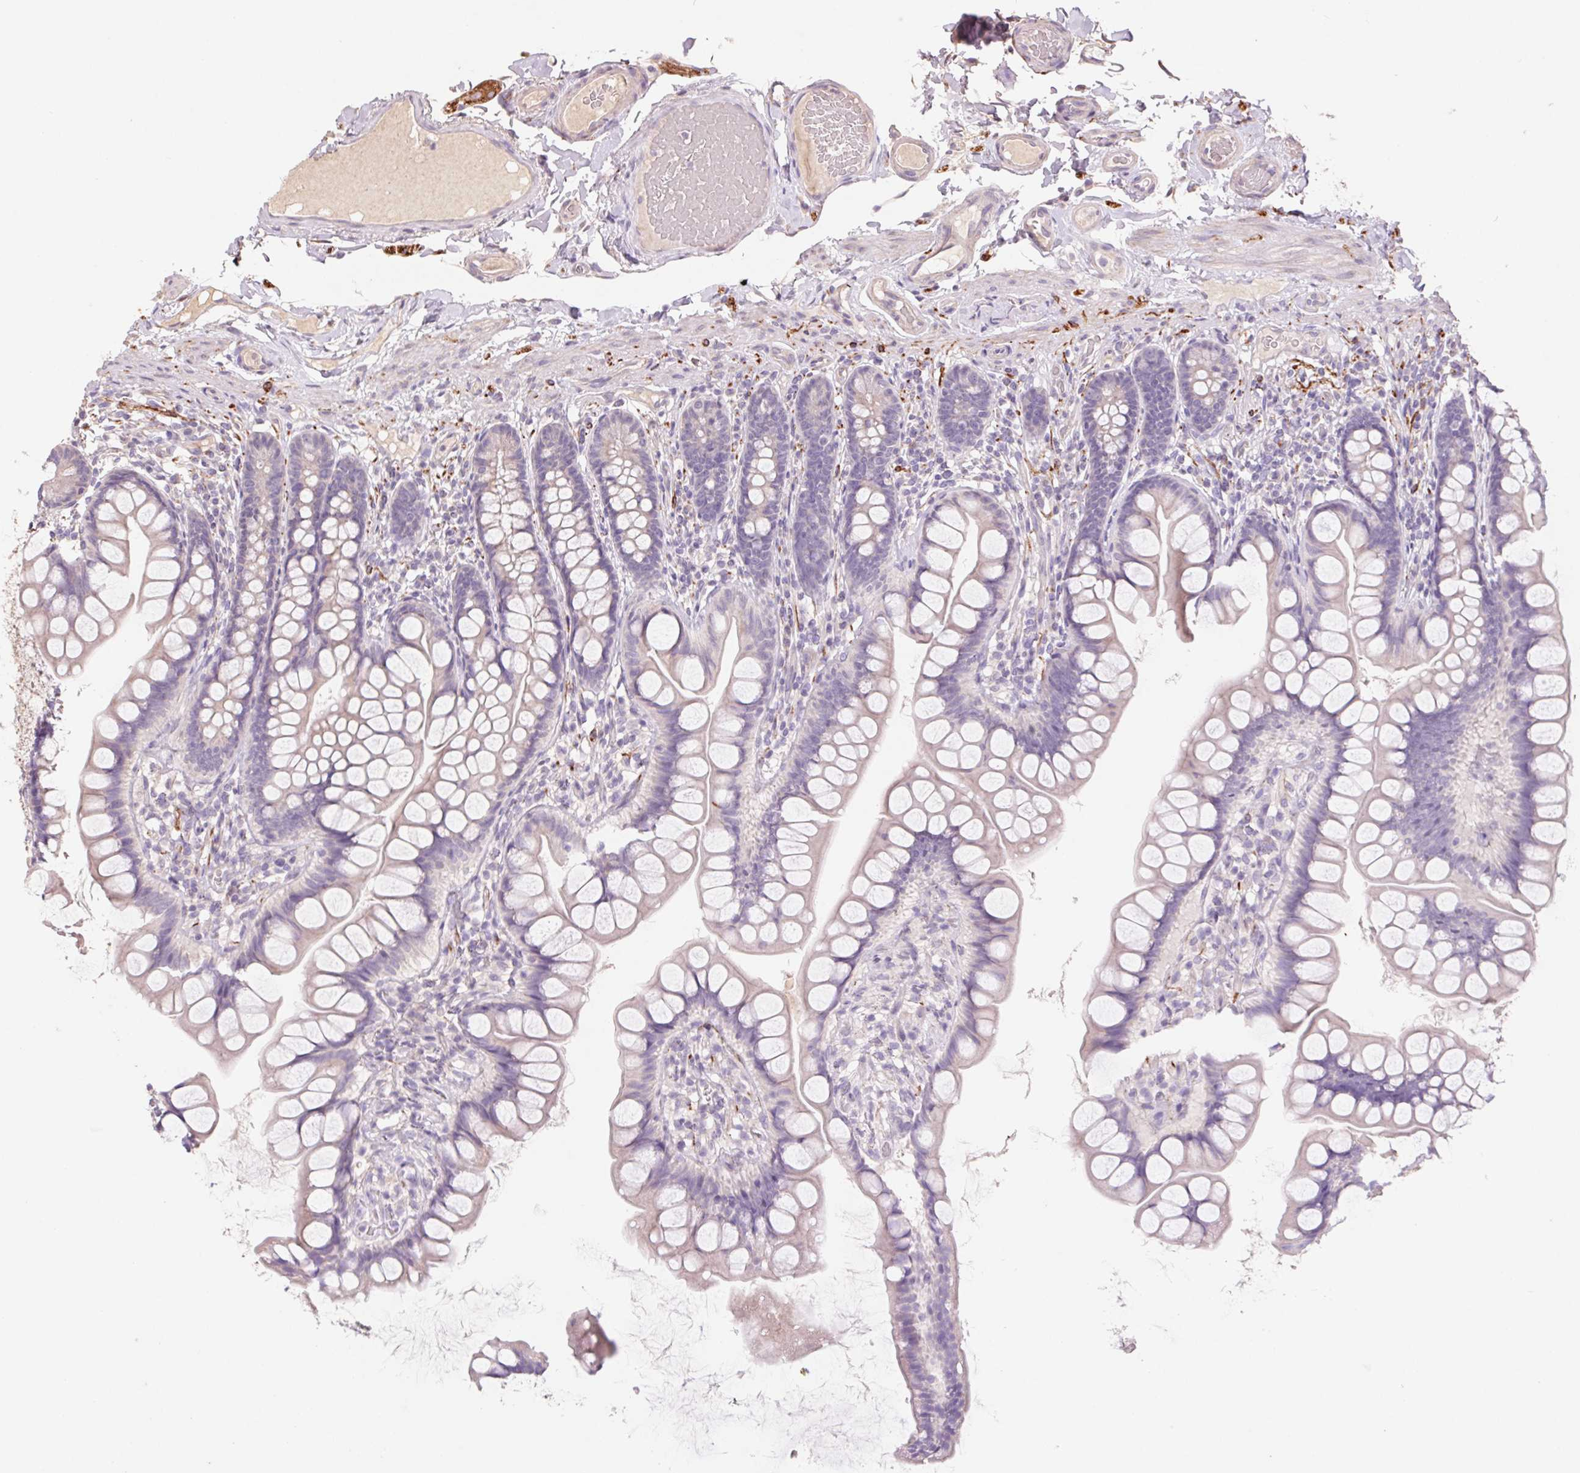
{"staining": {"intensity": "weak", "quantity": ">75%", "location": "cytoplasmic/membranous"}, "tissue": "small intestine", "cell_type": "Glandular cells", "image_type": "normal", "snomed": [{"axis": "morphology", "description": "Normal tissue, NOS"}, {"axis": "topography", "description": "Small intestine"}], "caption": "Immunohistochemistry histopathology image of benign small intestine: small intestine stained using IHC displays low levels of weak protein expression localized specifically in the cytoplasmic/membranous of glandular cells, appearing as a cytoplasmic/membranous brown color.", "gene": "GRM2", "patient": {"sex": "male", "age": 70}}